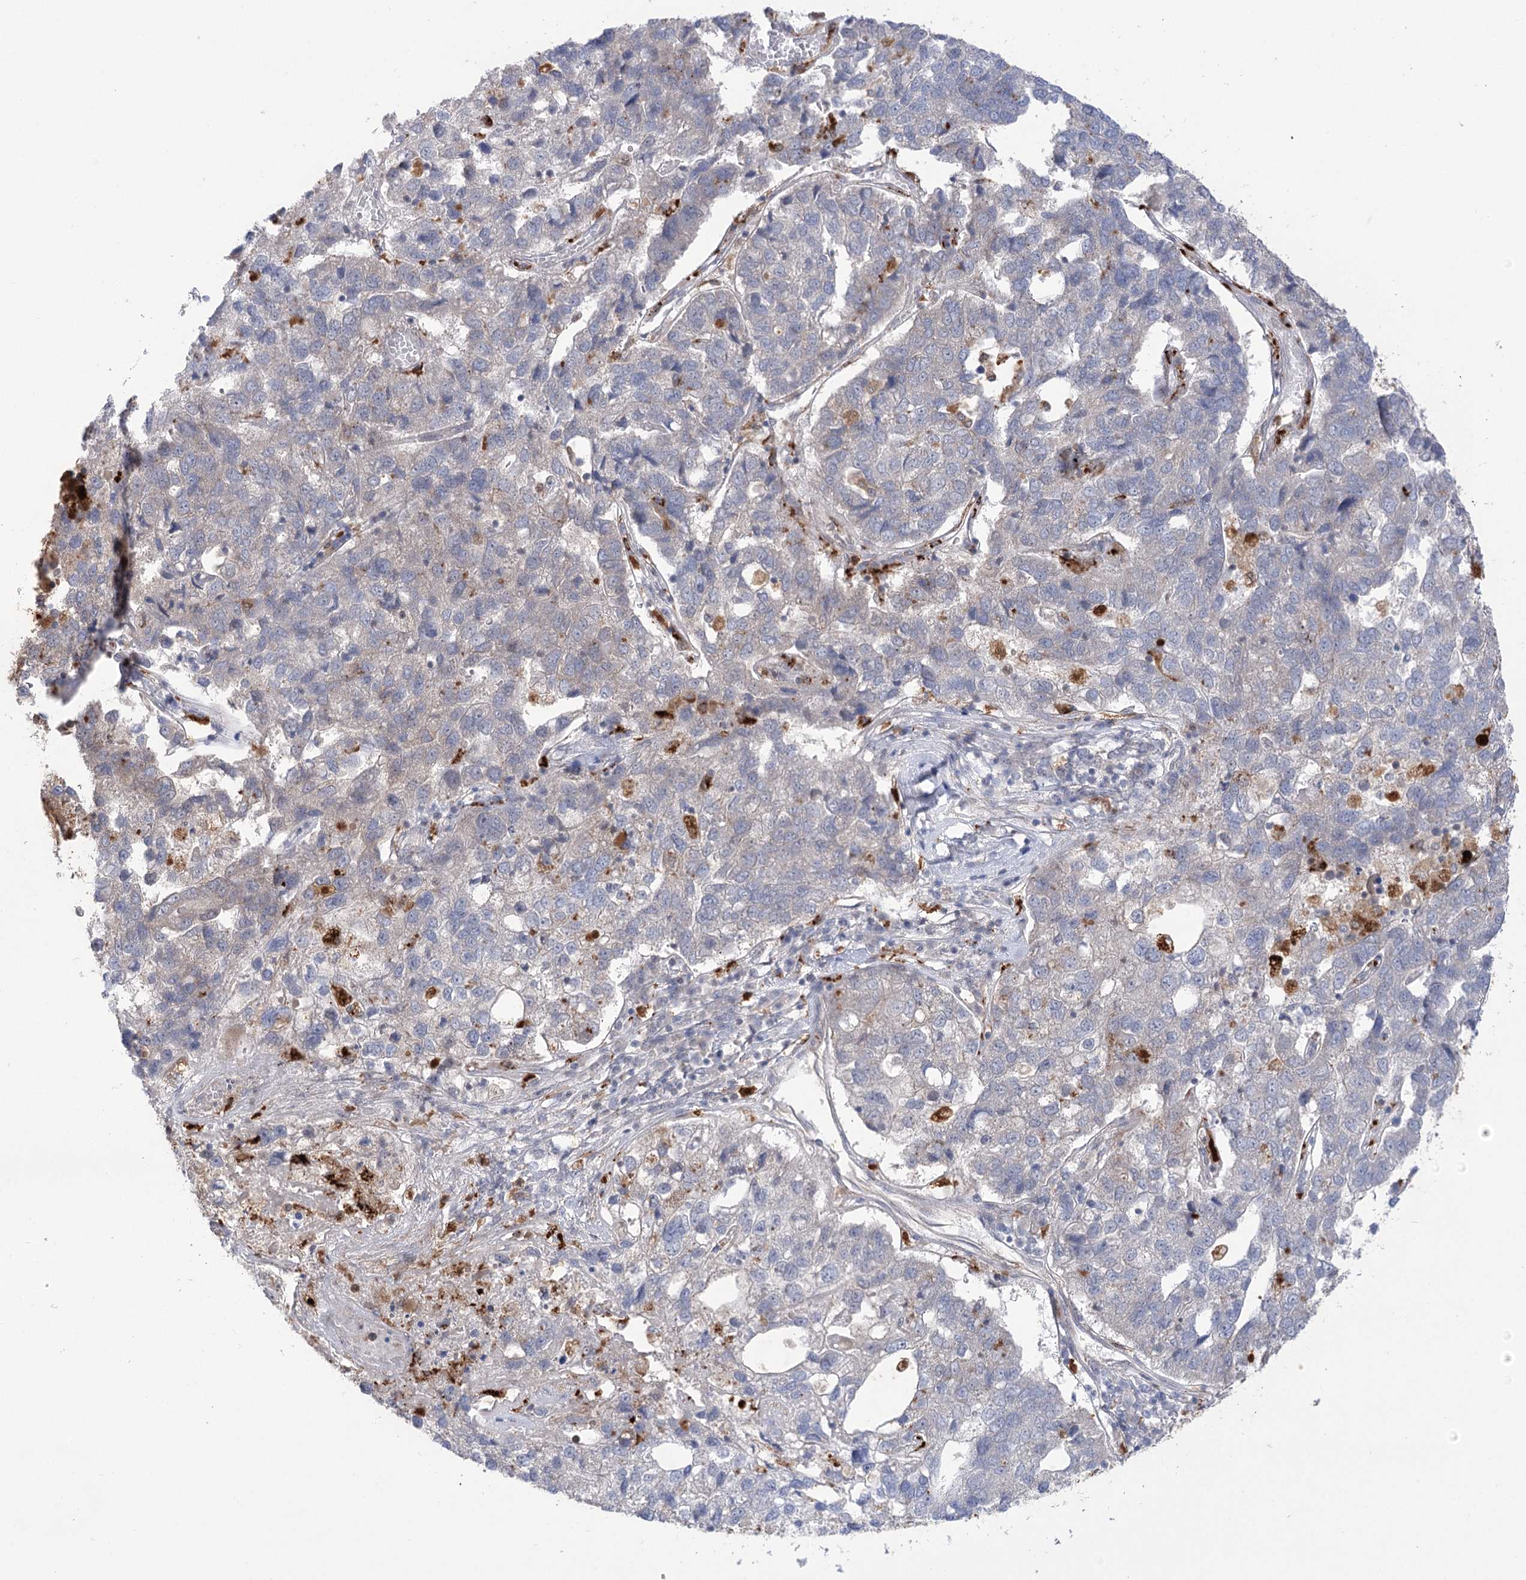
{"staining": {"intensity": "negative", "quantity": "none", "location": "none"}, "tissue": "pancreatic cancer", "cell_type": "Tumor cells", "image_type": "cancer", "snomed": [{"axis": "morphology", "description": "Adenocarcinoma, NOS"}, {"axis": "topography", "description": "Pancreas"}], "caption": "A high-resolution image shows immunohistochemistry (IHC) staining of pancreatic cancer (adenocarcinoma), which displays no significant staining in tumor cells.", "gene": "SIAE", "patient": {"sex": "female", "age": 61}}